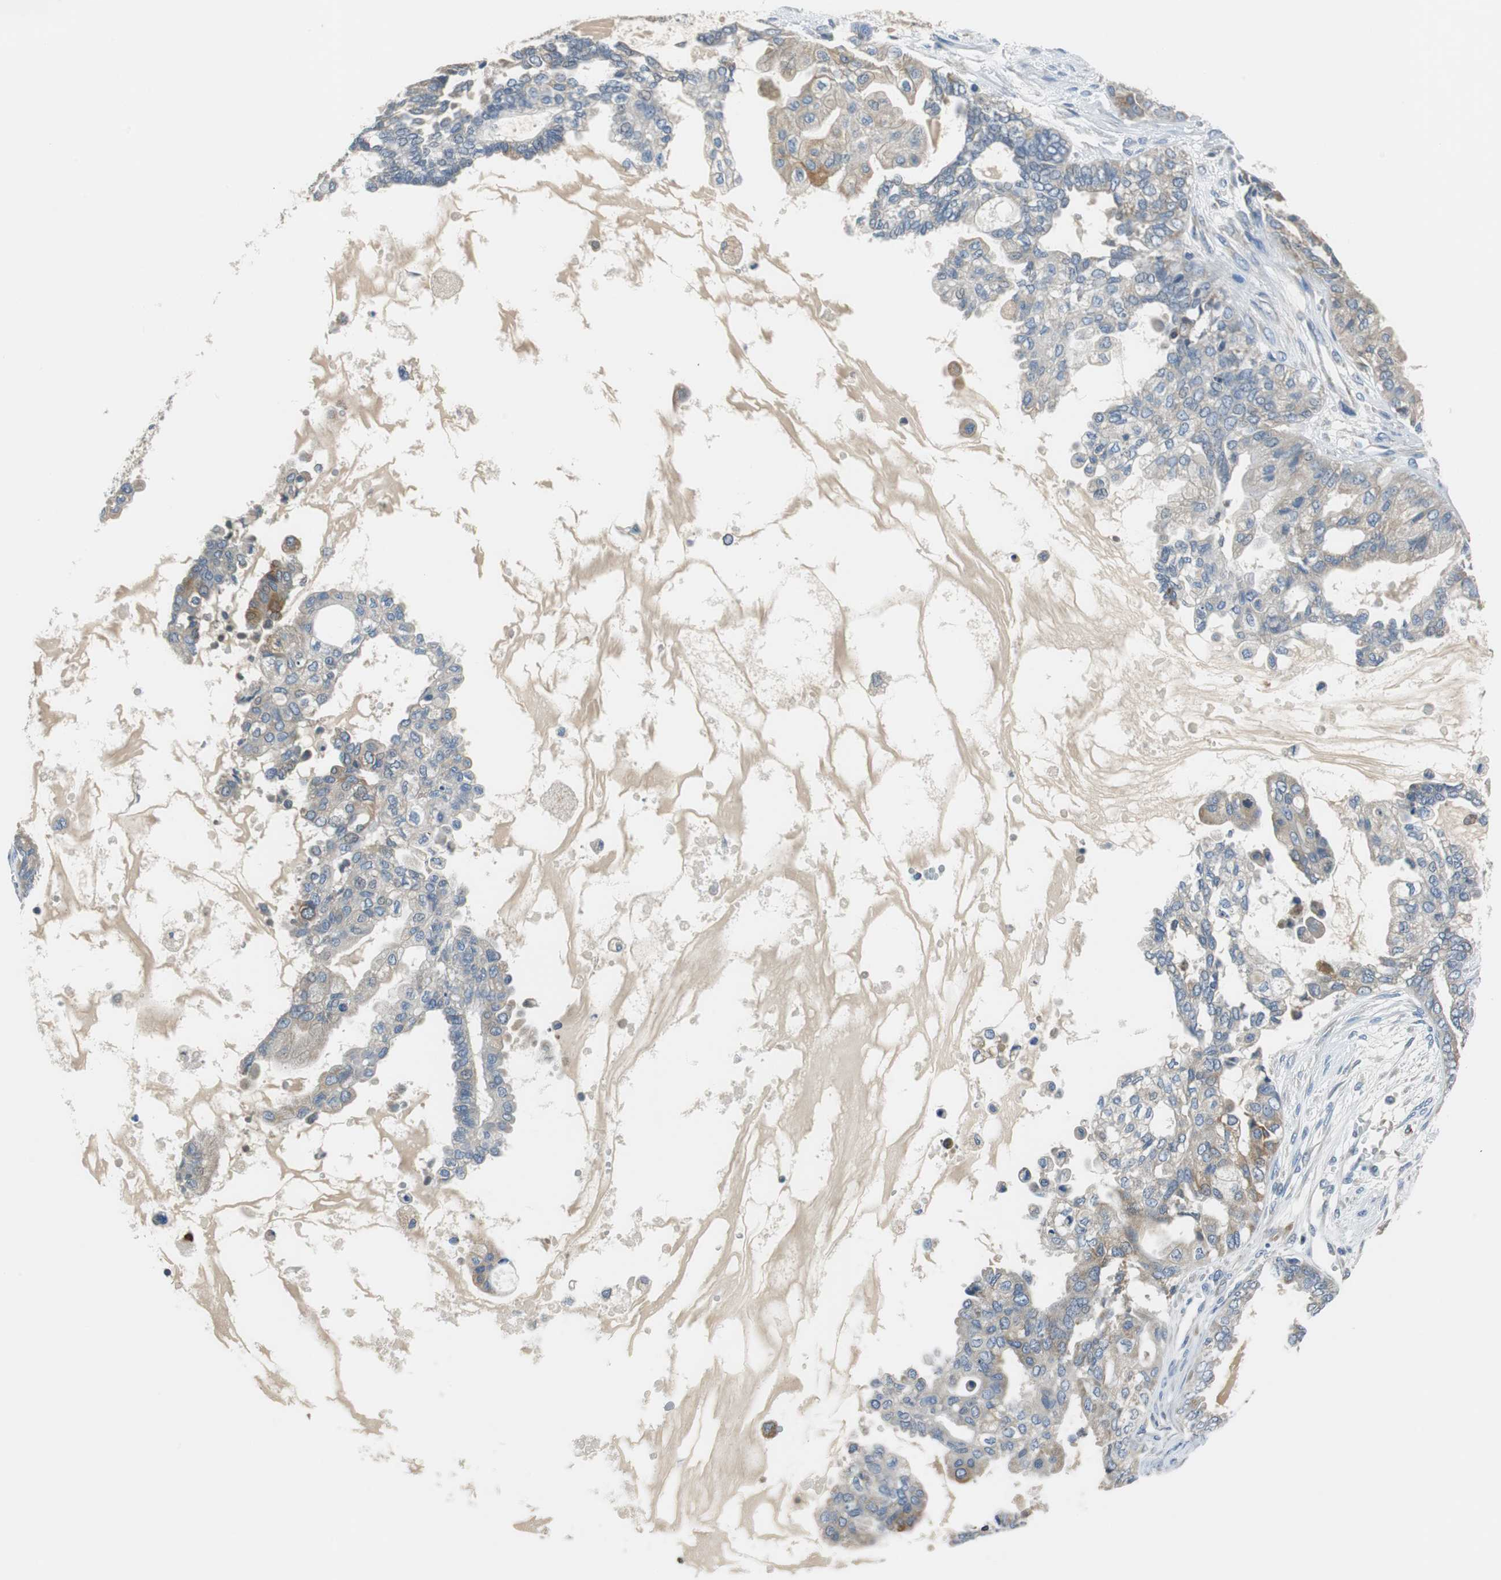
{"staining": {"intensity": "weak", "quantity": ">75%", "location": "cytoplasmic/membranous"}, "tissue": "ovarian cancer", "cell_type": "Tumor cells", "image_type": "cancer", "snomed": [{"axis": "morphology", "description": "Carcinoma, NOS"}, {"axis": "morphology", "description": "Carcinoma, endometroid"}, {"axis": "topography", "description": "Ovary"}], "caption": "Ovarian cancer stained for a protein shows weak cytoplasmic/membranous positivity in tumor cells. Using DAB (3,3'-diaminobenzidine) (brown) and hematoxylin (blue) stains, captured at high magnification using brightfield microscopy.", "gene": "FADS2", "patient": {"sex": "female", "age": 50}}